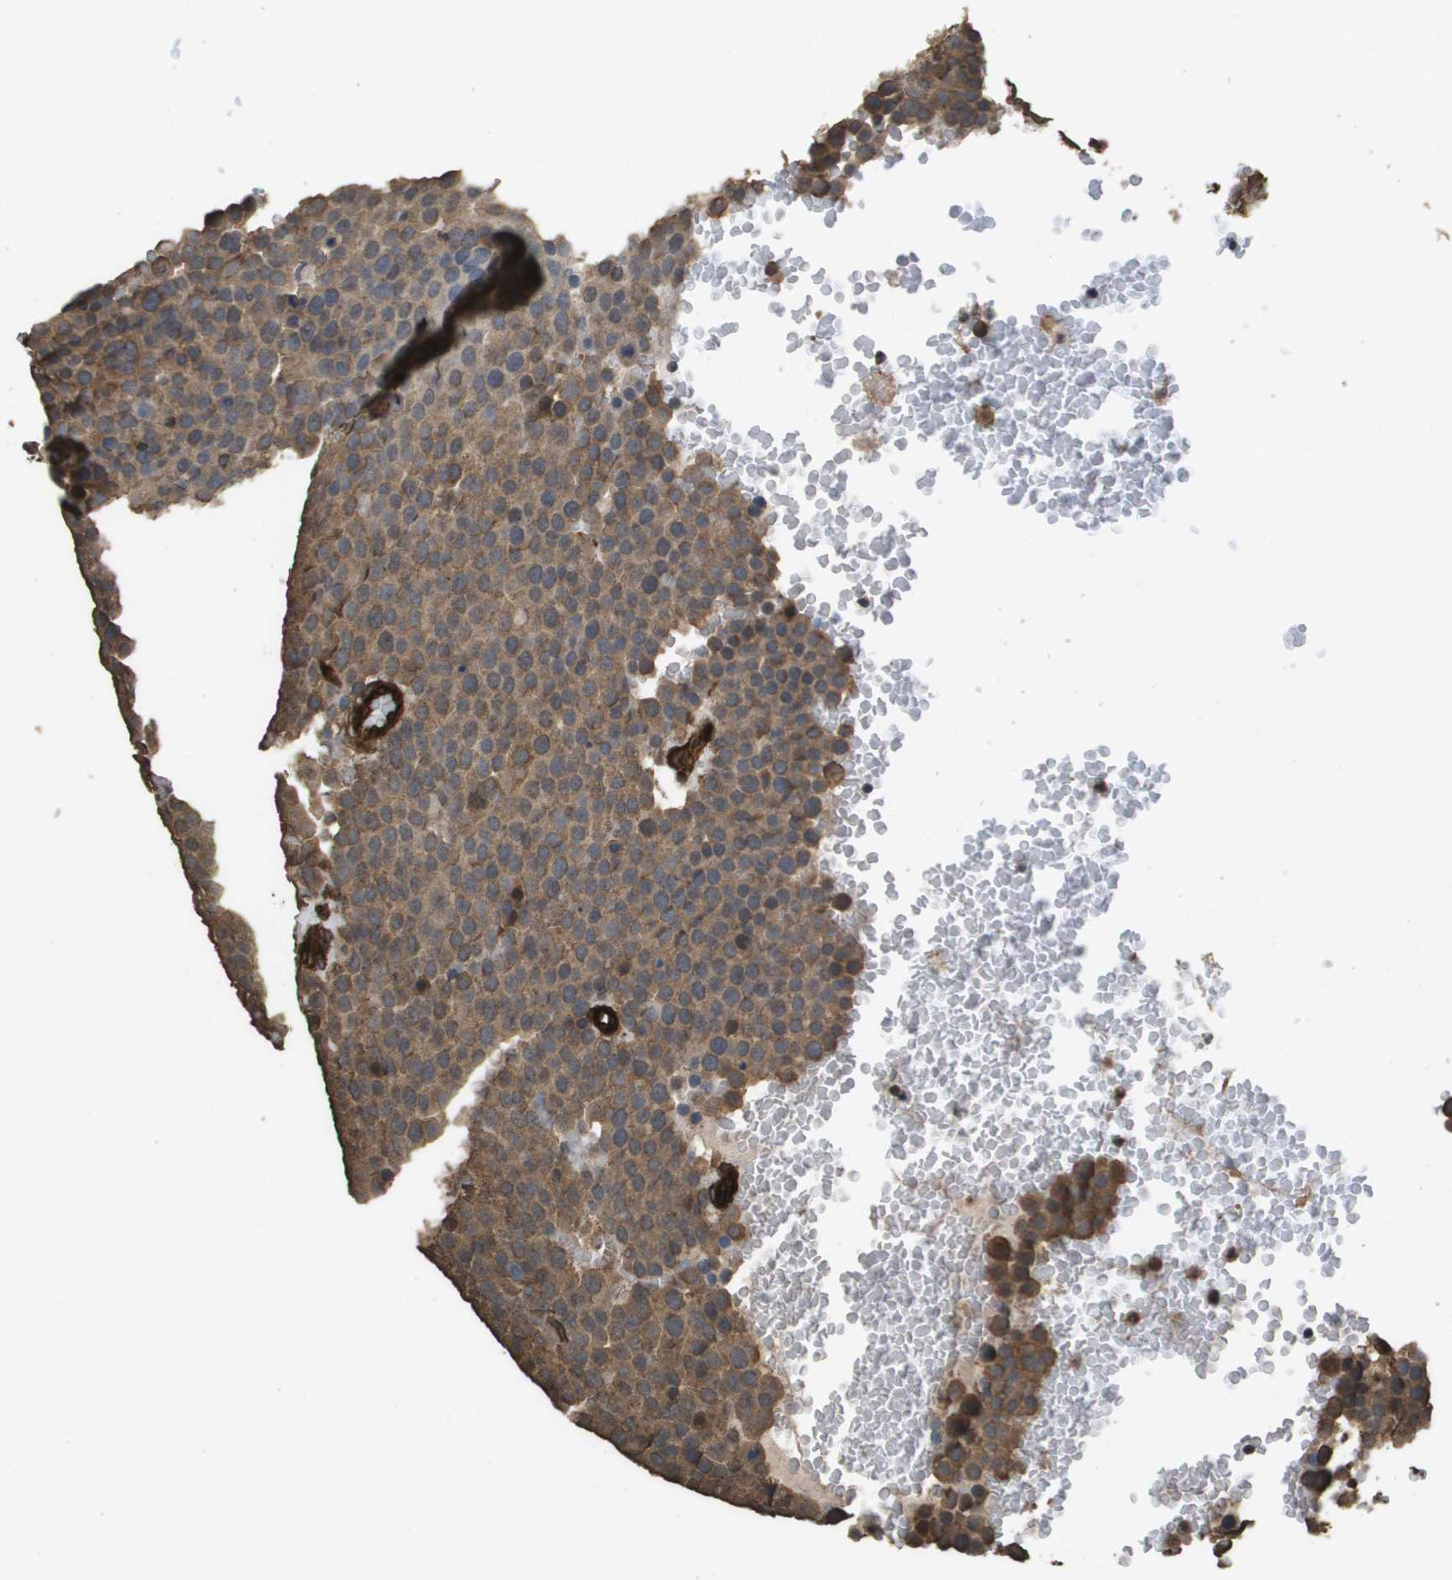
{"staining": {"intensity": "moderate", "quantity": ">75%", "location": "cytoplasmic/membranous"}, "tissue": "testis cancer", "cell_type": "Tumor cells", "image_type": "cancer", "snomed": [{"axis": "morphology", "description": "Seminoma, NOS"}, {"axis": "topography", "description": "Testis"}], "caption": "Testis cancer tissue displays moderate cytoplasmic/membranous positivity in approximately >75% of tumor cells", "gene": "AAMP", "patient": {"sex": "male", "age": 71}}